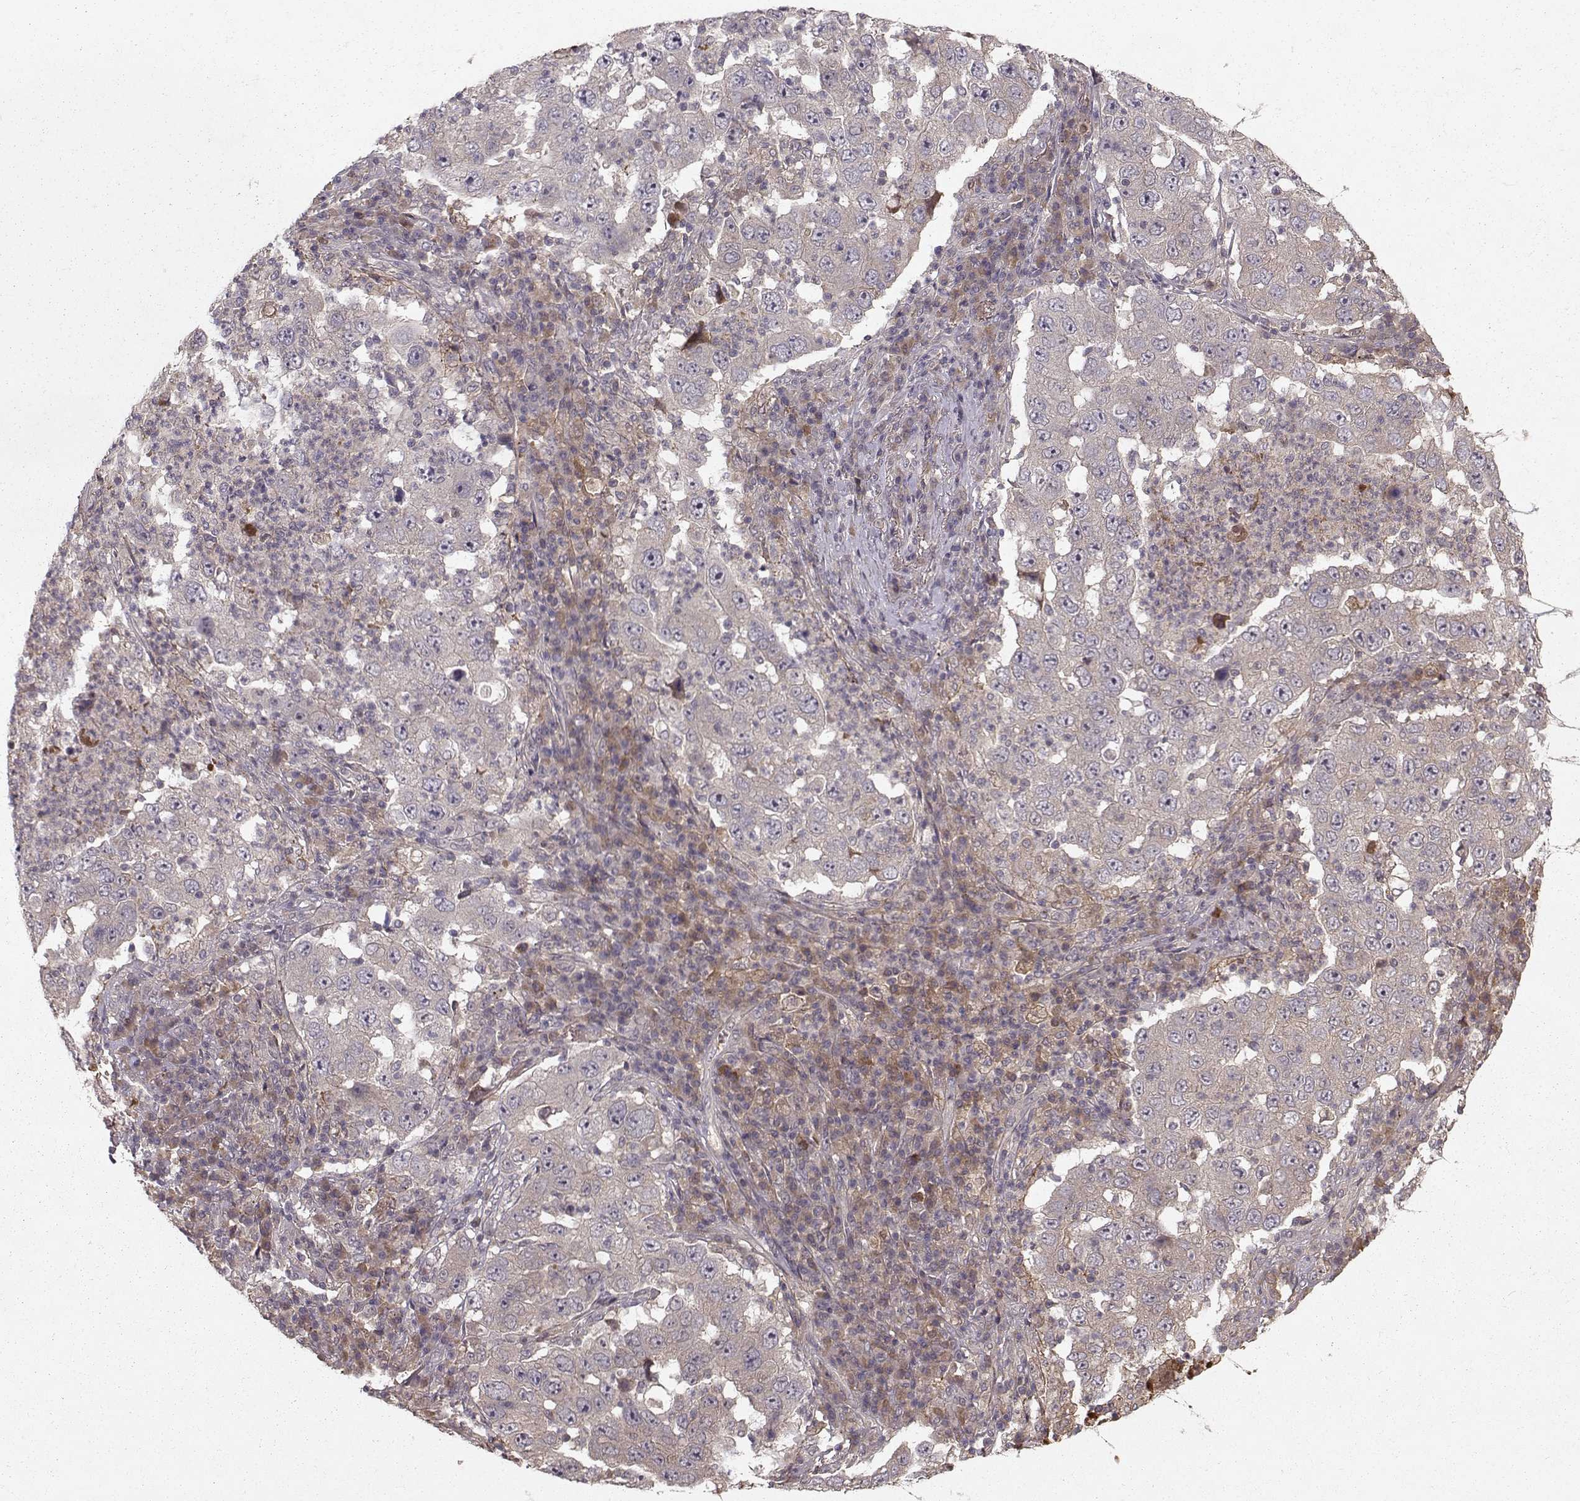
{"staining": {"intensity": "negative", "quantity": "none", "location": "none"}, "tissue": "lung cancer", "cell_type": "Tumor cells", "image_type": "cancer", "snomed": [{"axis": "morphology", "description": "Adenocarcinoma, NOS"}, {"axis": "topography", "description": "Lung"}], "caption": "The micrograph exhibits no staining of tumor cells in lung cancer (adenocarcinoma).", "gene": "WNT6", "patient": {"sex": "male", "age": 73}}